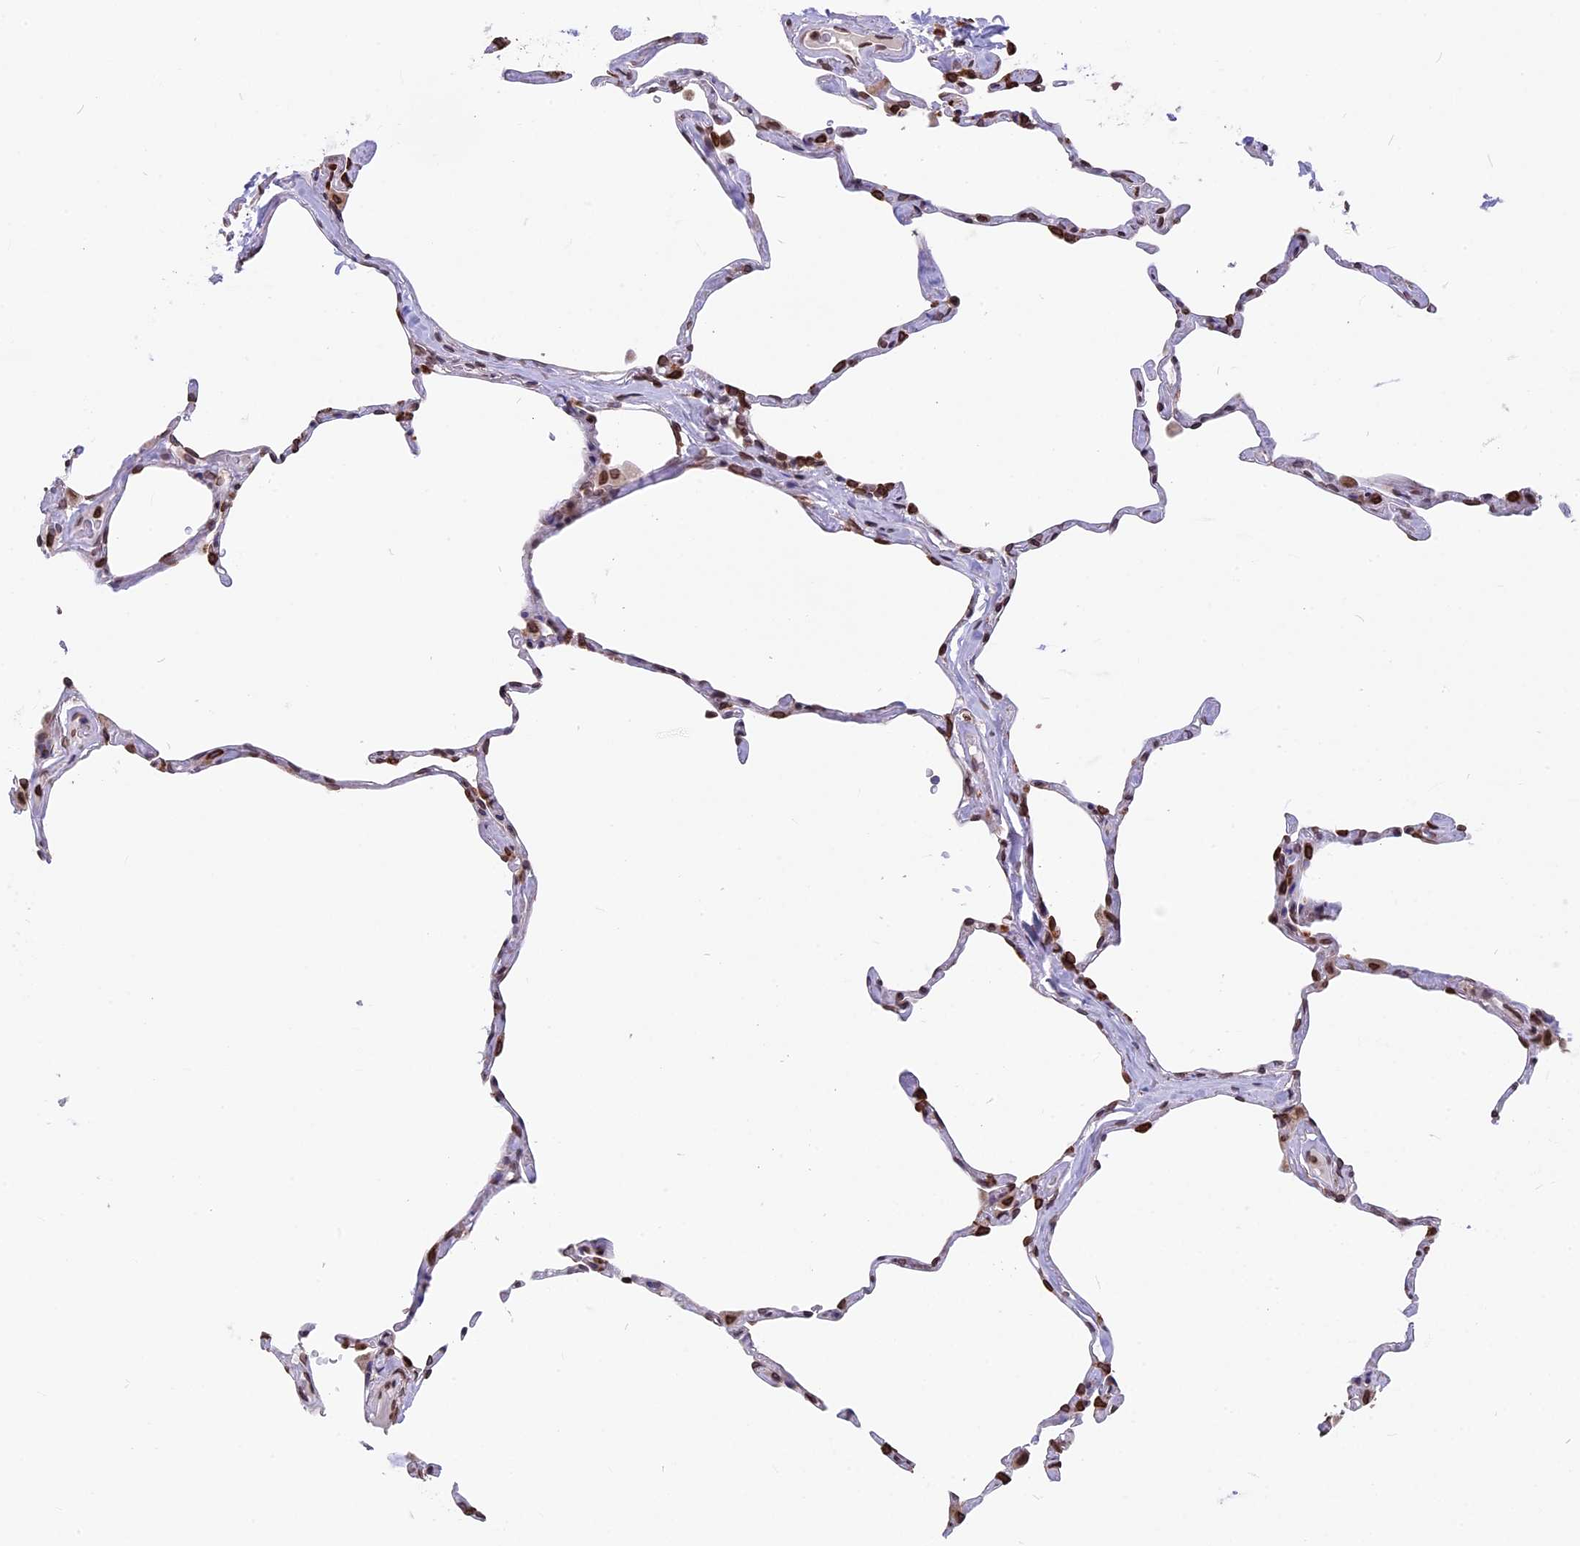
{"staining": {"intensity": "moderate", "quantity": "<25%", "location": "nuclear"}, "tissue": "lung", "cell_type": "Alveolar cells", "image_type": "normal", "snomed": [{"axis": "morphology", "description": "Normal tissue, NOS"}, {"axis": "topography", "description": "Lung"}], "caption": "Protein analysis of normal lung demonstrates moderate nuclear staining in about <25% of alveolar cells. (DAB (3,3'-diaminobenzidine) IHC with brightfield microscopy, high magnification).", "gene": "PTCHD4", "patient": {"sex": "male", "age": 65}}